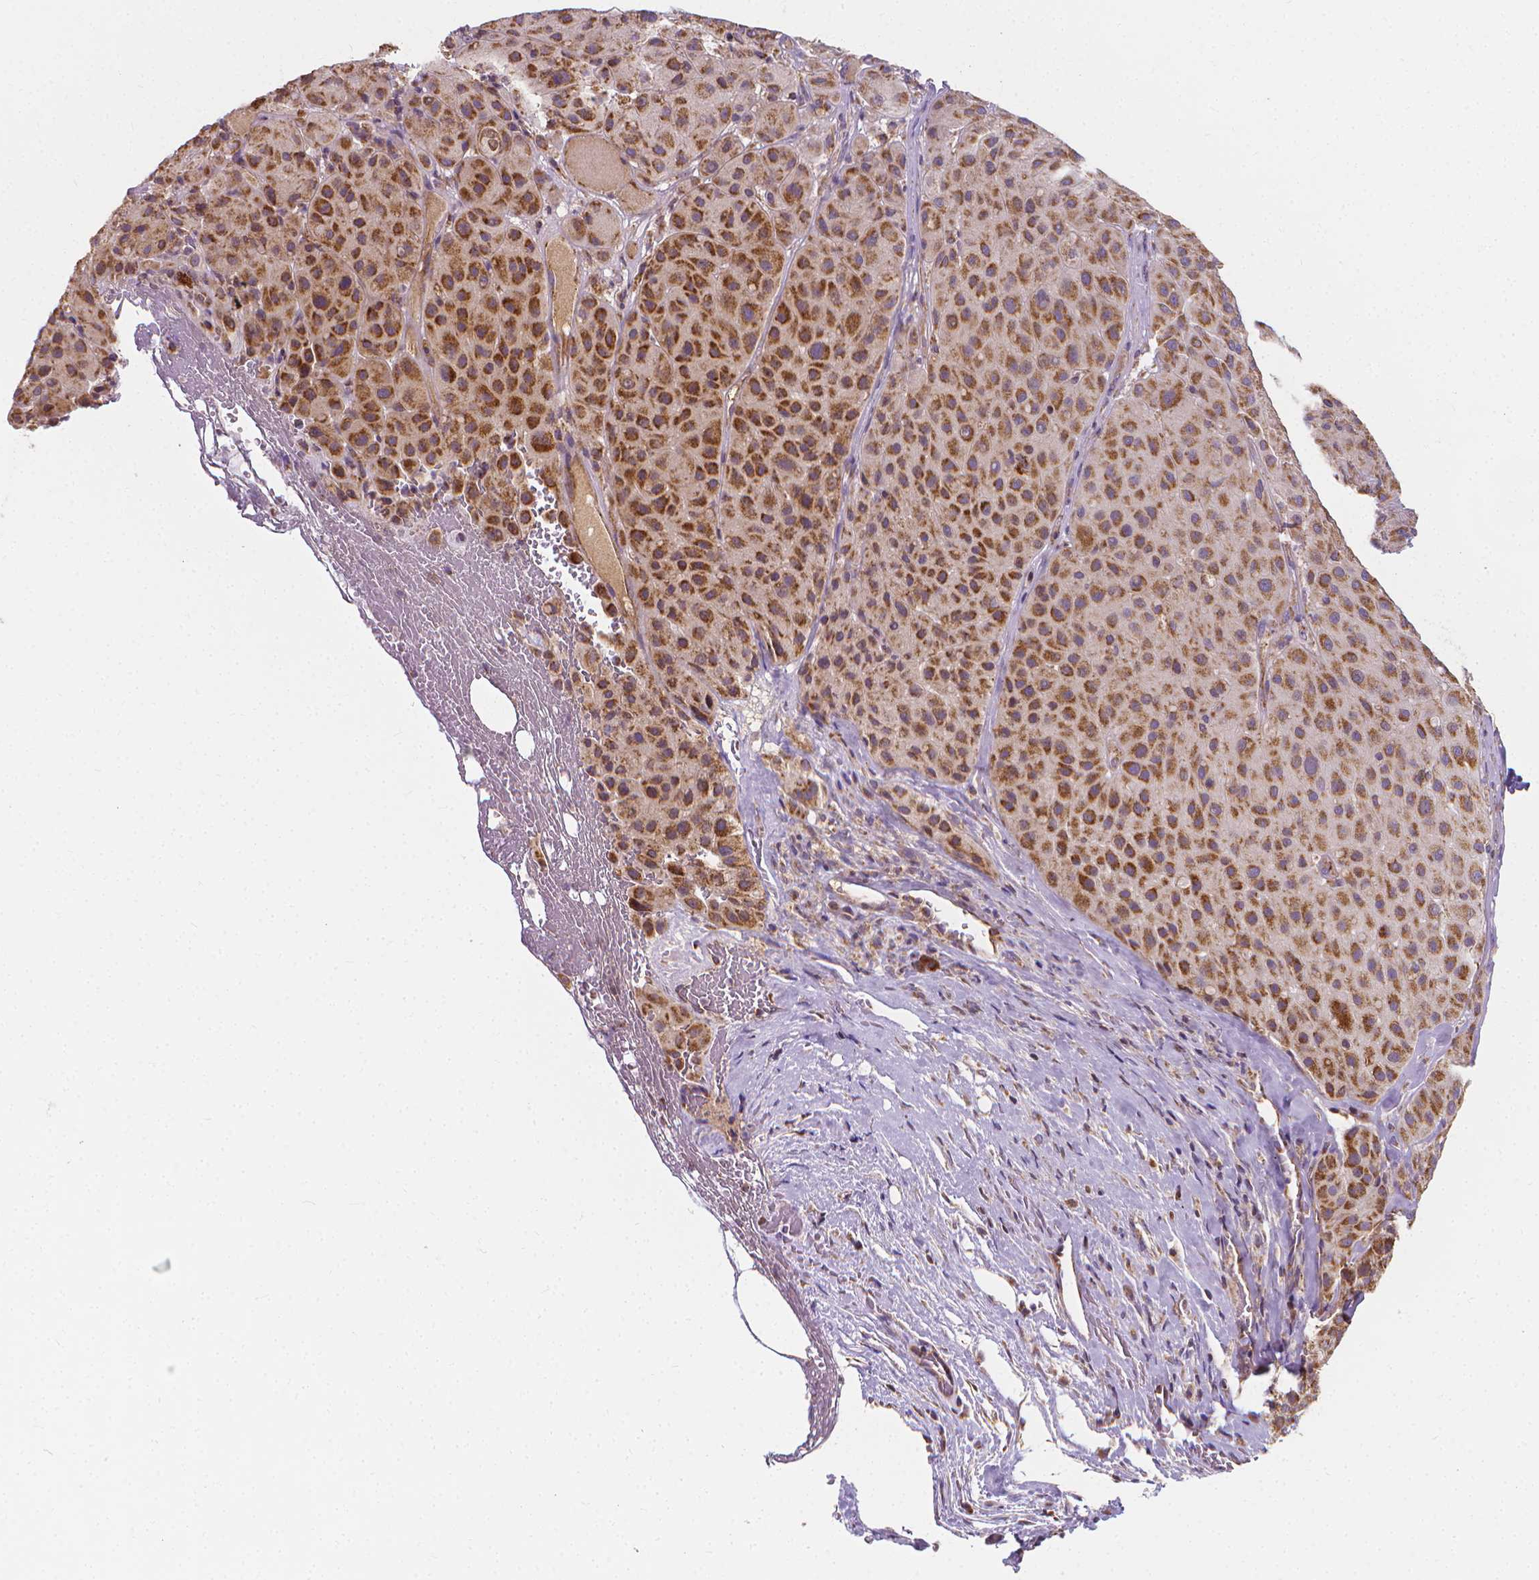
{"staining": {"intensity": "moderate", "quantity": ">75%", "location": "cytoplasmic/membranous"}, "tissue": "melanoma", "cell_type": "Tumor cells", "image_type": "cancer", "snomed": [{"axis": "morphology", "description": "Malignant melanoma, Metastatic site"}, {"axis": "topography", "description": "Smooth muscle"}], "caption": "Melanoma stained for a protein displays moderate cytoplasmic/membranous positivity in tumor cells.", "gene": "SNCAIP", "patient": {"sex": "male", "age": 41}}